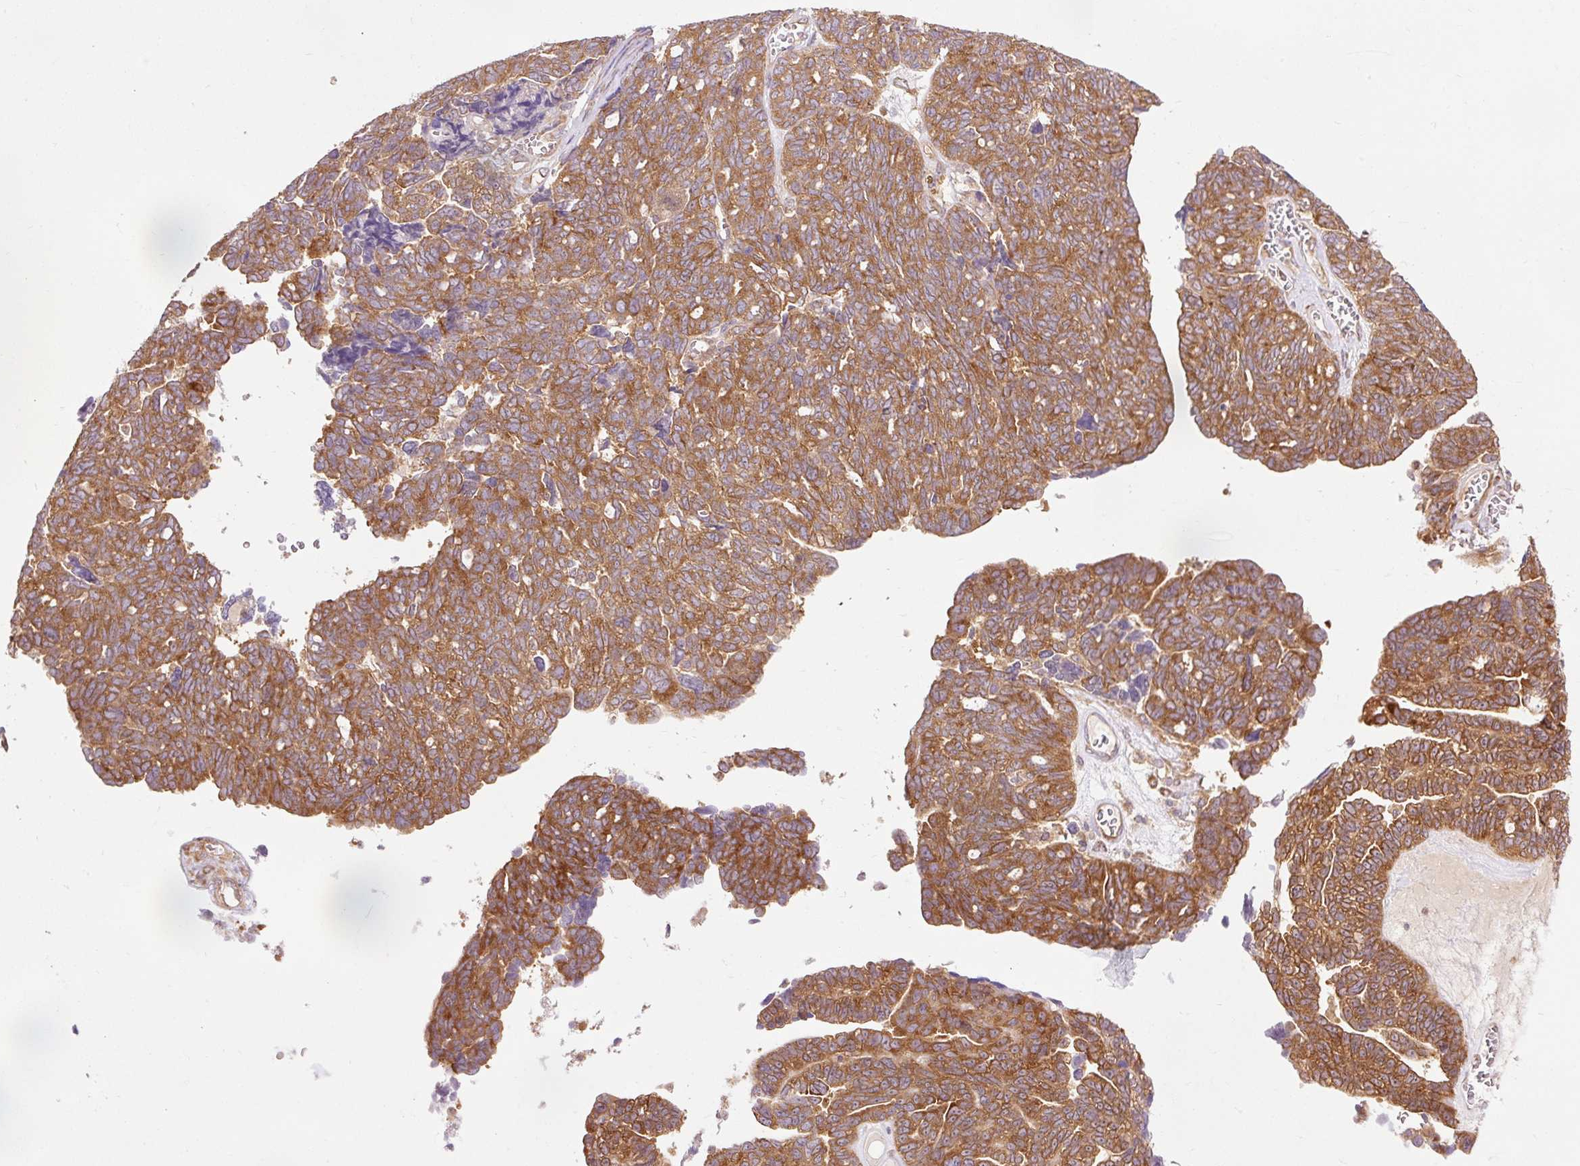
{"staining": {"intensity": "strong", "quantity": ">75%", "location": "cytoplasmic/membranous"}, "tissue": "ovarian cancer", "cell_type": "Tumor cells", "image_type": "cancer", "snomed": [{"axis": "morphology", "description": "Cystadenocarcinoma, serous, NOS"}, {"axis": "topography", "description": "Ovary"}], "caption": "Human ovarian cancer (serous cystadenocarcinoma) stained with a protein marker demonstrates strong staining in tumor cells.", "gene": "PDAP1", "patient": {"sex": "female", "age": 79}}